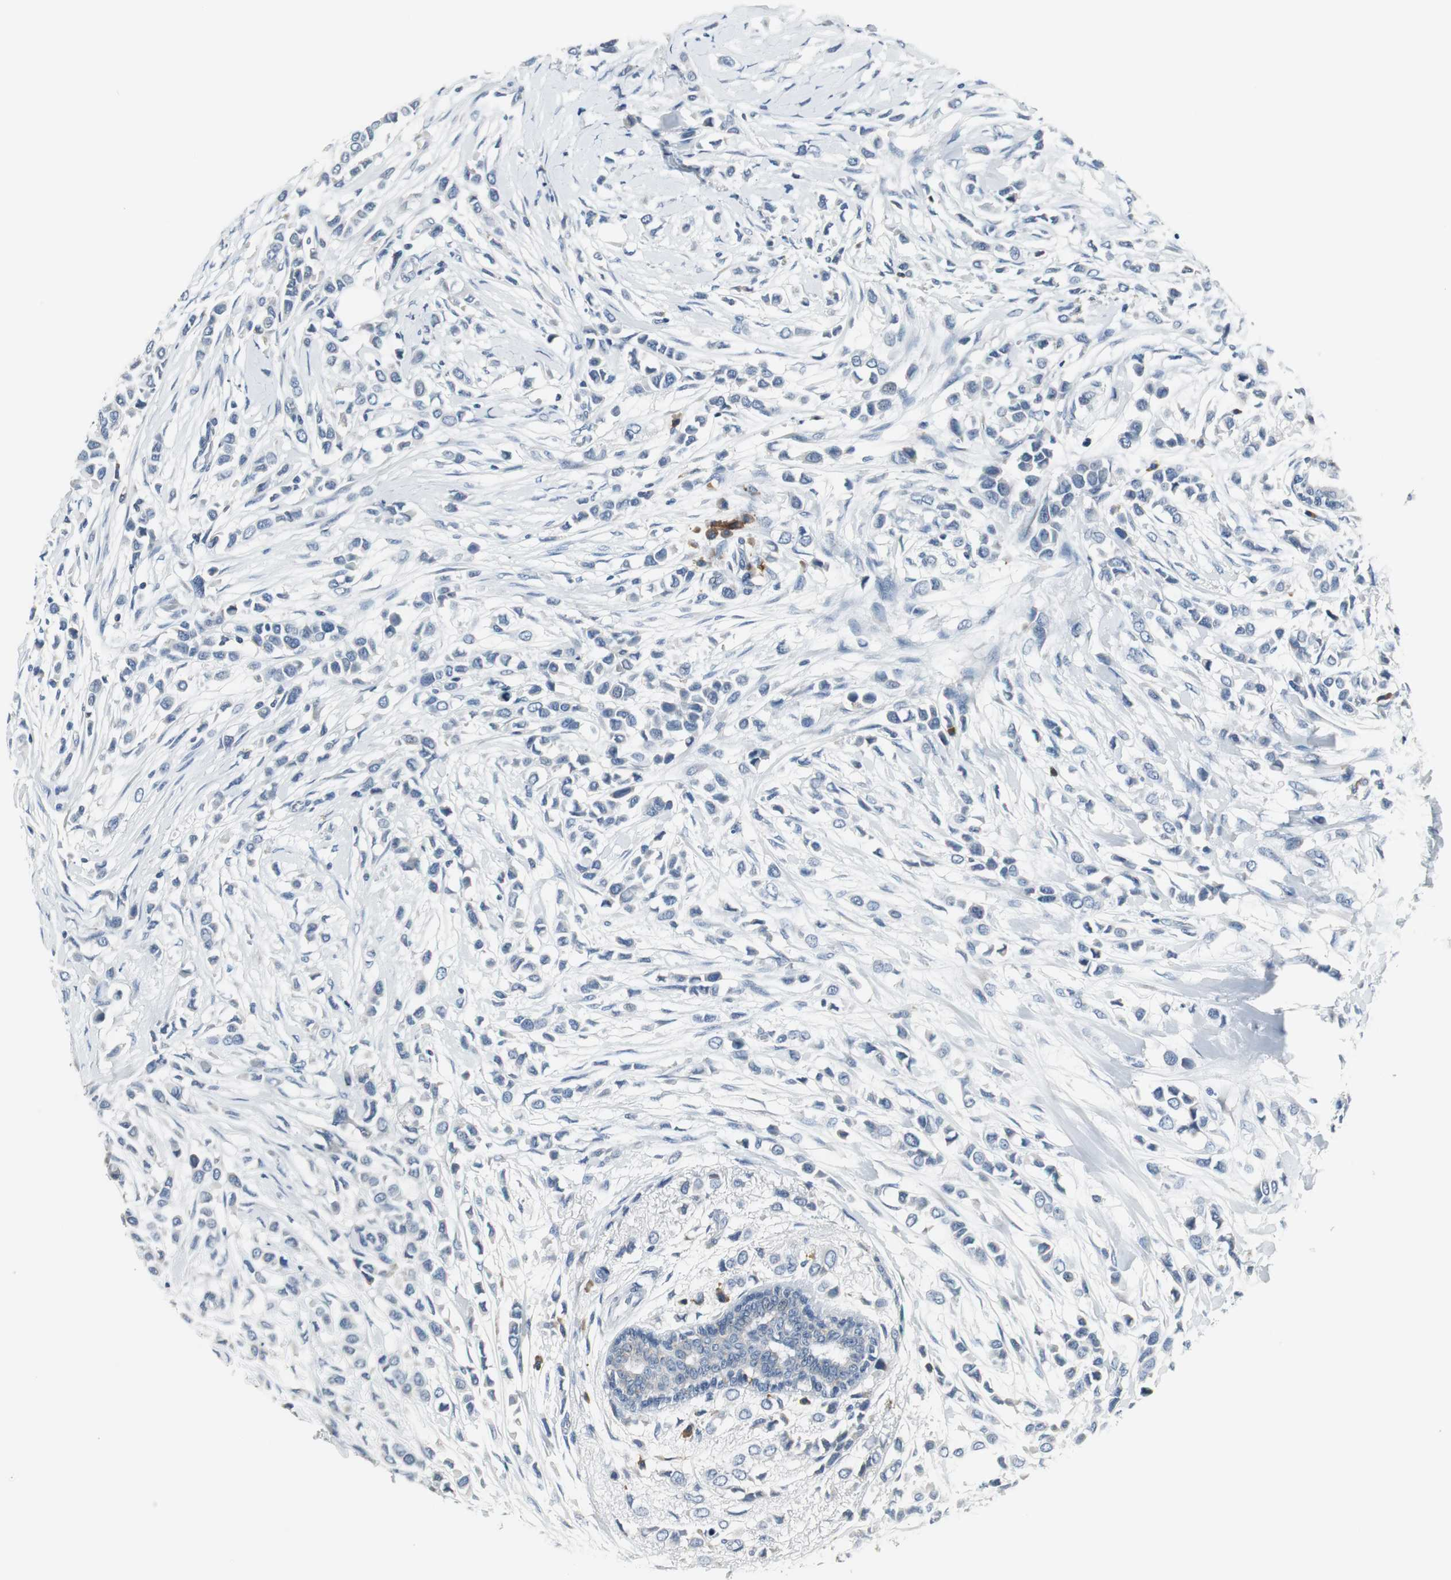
{"staining": {"intensity": "negative", "quantity": "none", "location": "none"}, "tissue": "breast cancer", "cell_type": "Tumor cells", "image_type": "cancer", "snomed": [{"axis": "morphology", "description": "Lobular carcinoma"}, {"axis": "topography", "description": "Breast"}], "caption": "Breast cancer was stained to show a protein in brown. There is no significant expression in tumor cells.", "gene": "SLC2A5", "patient": {"sex": "female", "age": 51}}